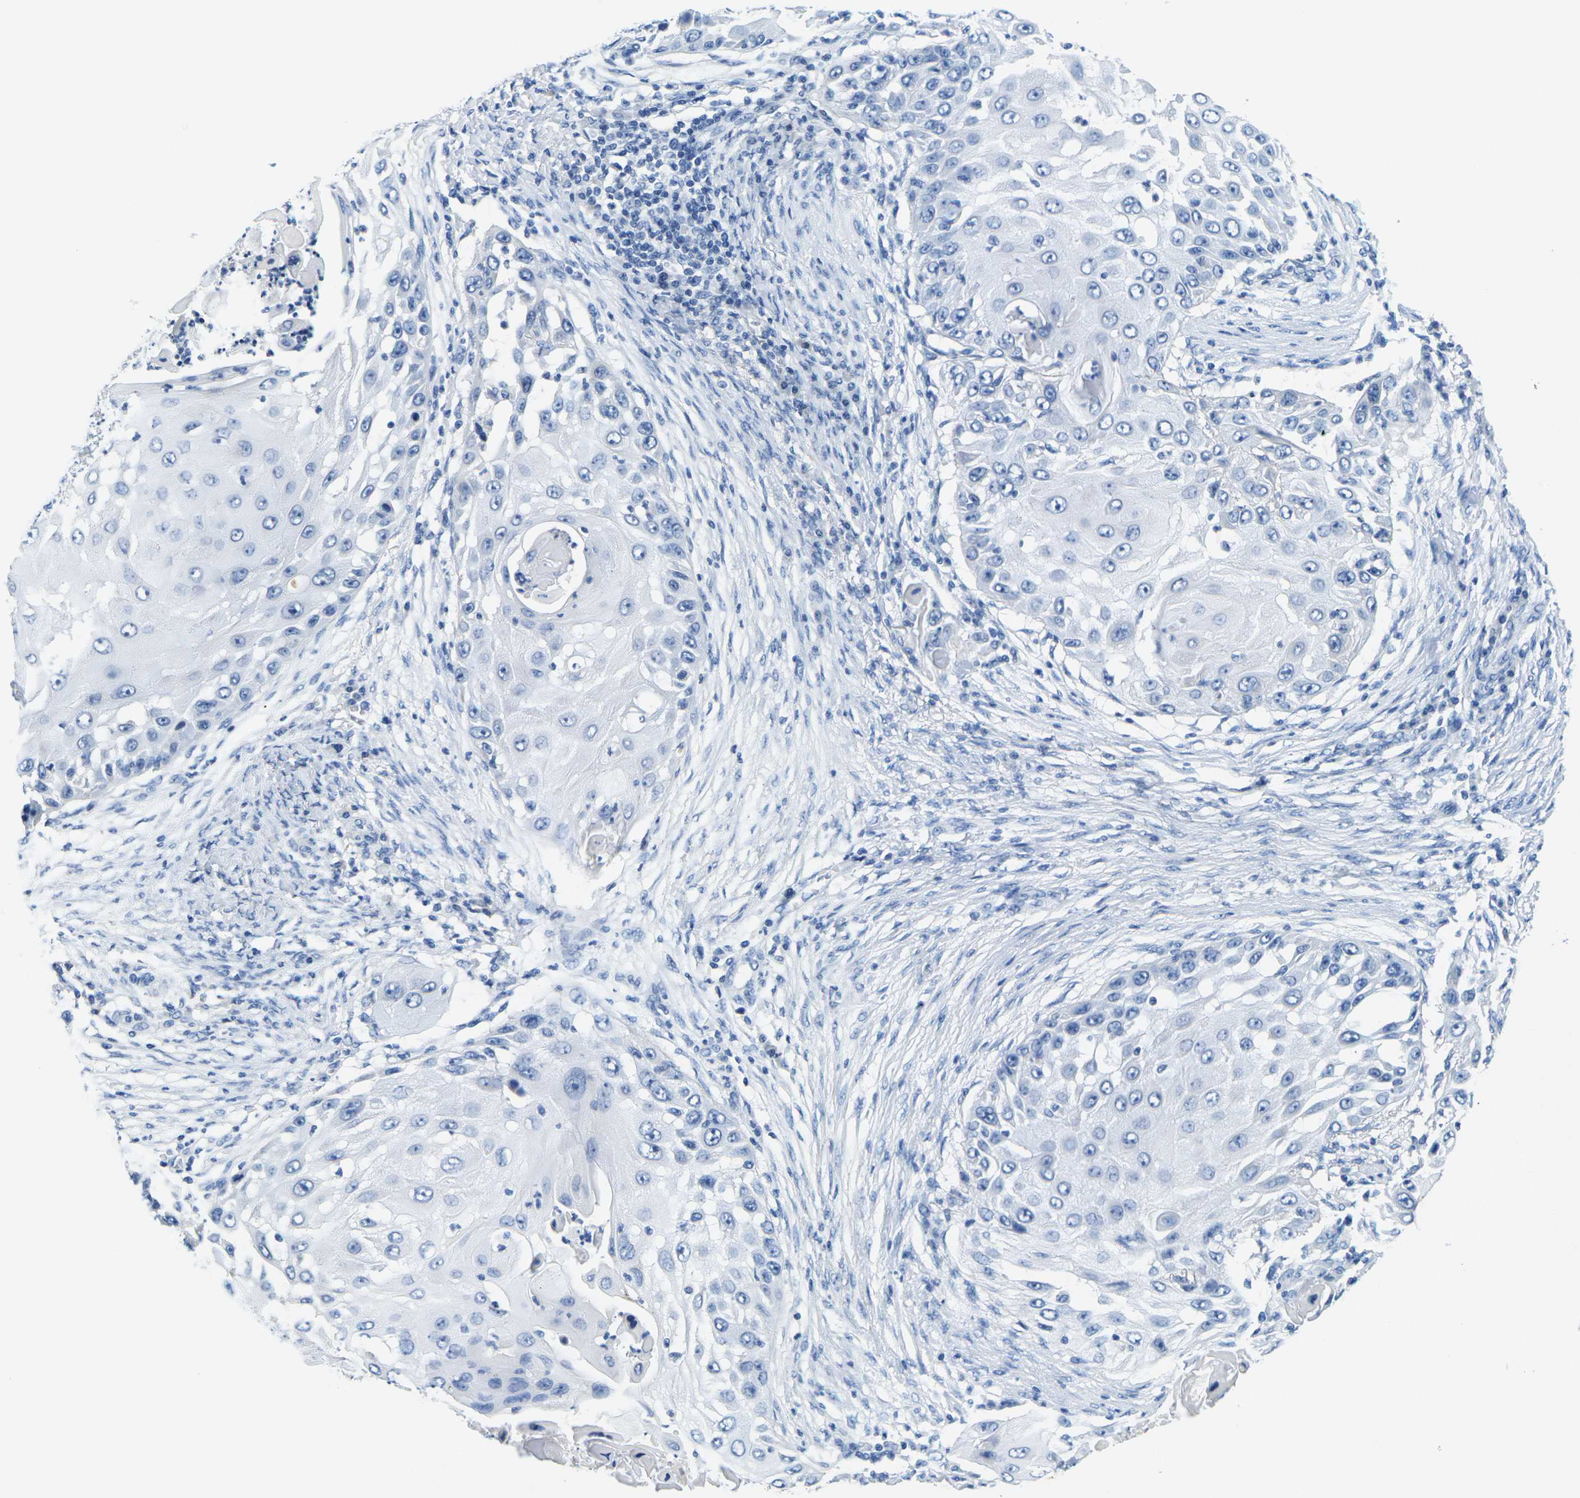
{"staining": {"intensity": "negative", "quantity": "none", "location": "none"}, "tissue": "skin cancer", "cell_type": "Tumor cells", "image_type": "cancer", "snomed": [{"axis": "morphology", "description": "Squamous cell carcinoma, NOS"}, {"axis": "topography", "description": "Skin"}], "caption": "Immunohistochemical staining of skin cancer (squamous cell carcinoma) exhibits no significant positivity in tumor cells.", "gene": "FAM3D", "patient": {"sex": "female", "age": 44}}